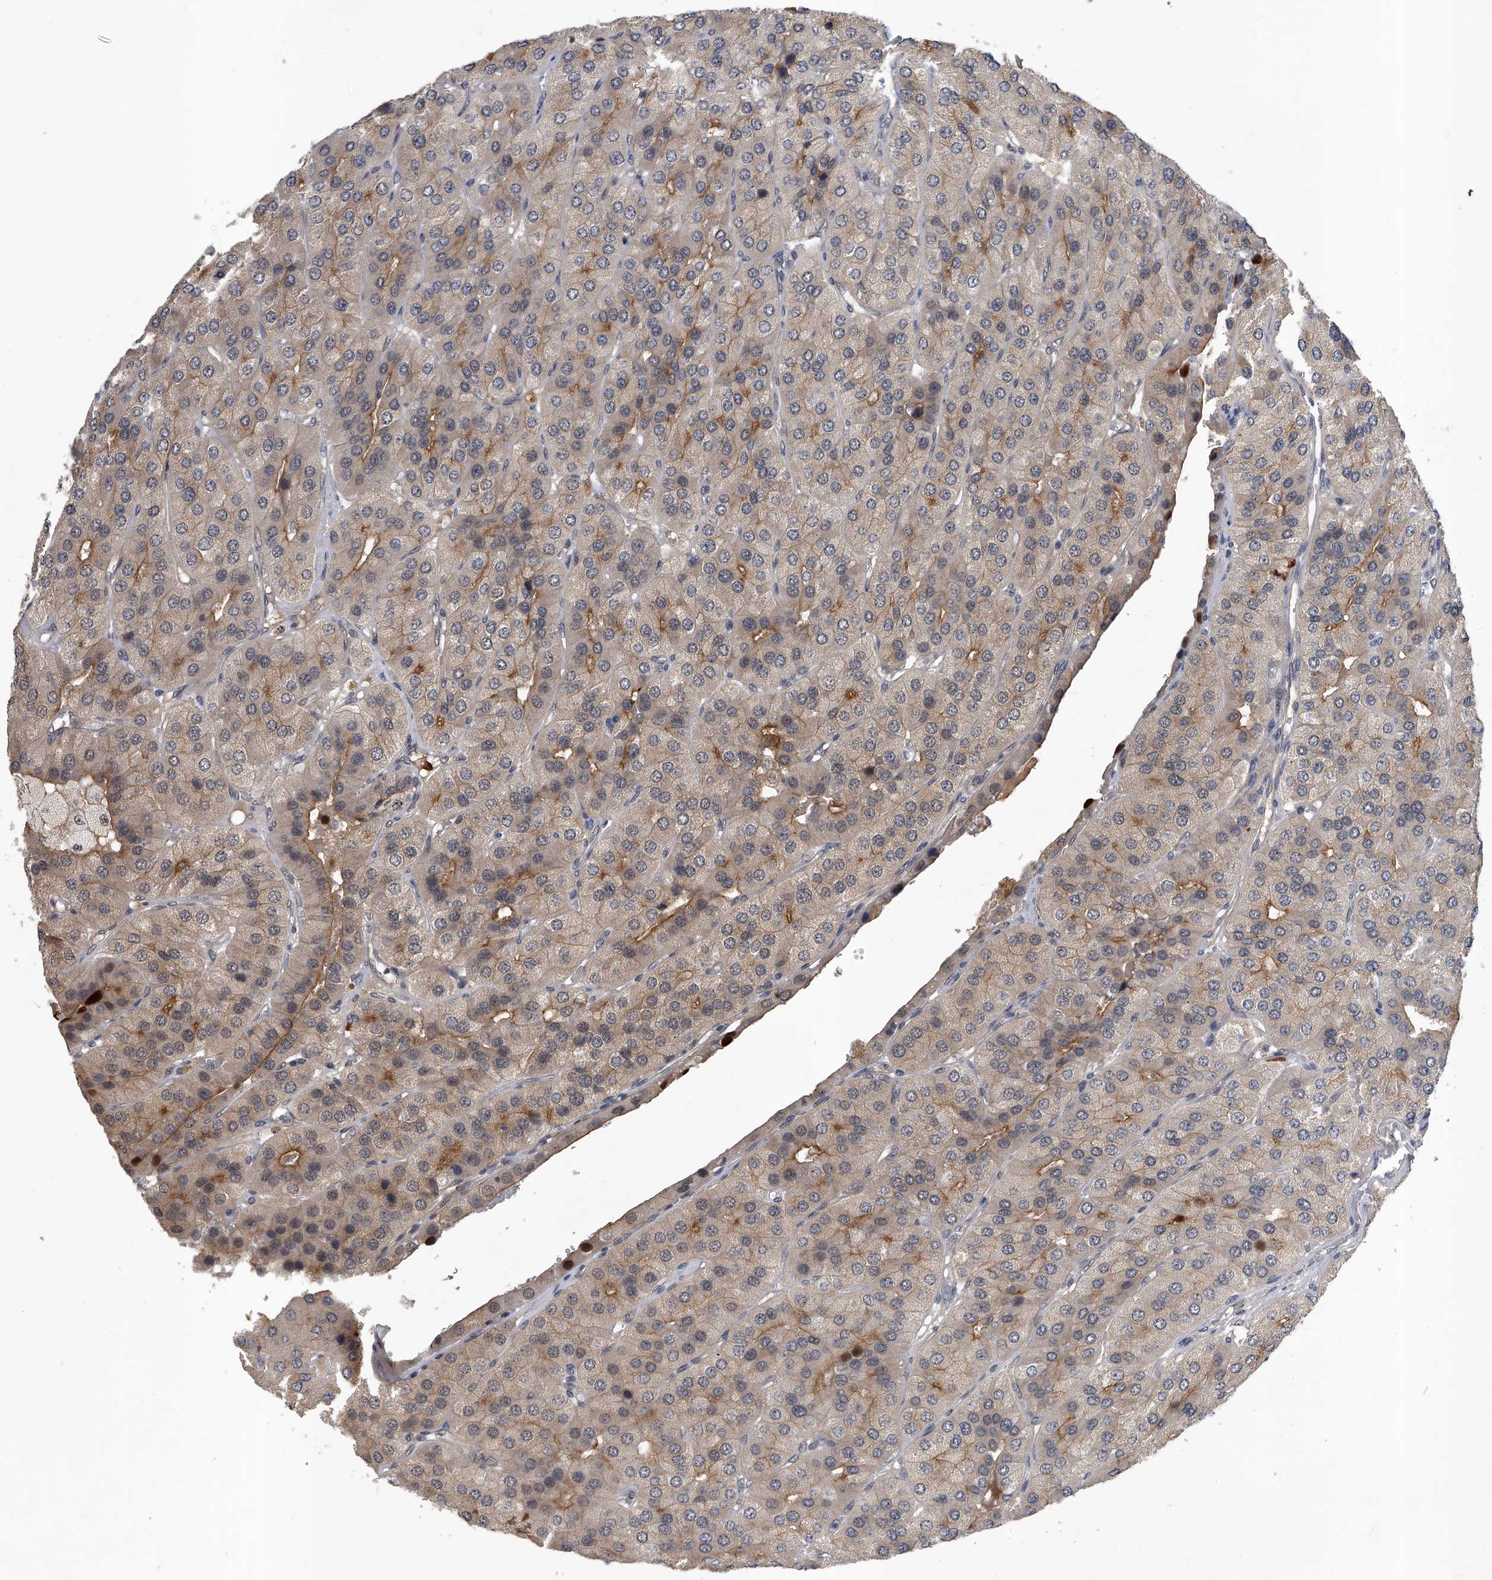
{"staining": {"intensity": "moderate", "quantity": "25%-75%", "location": "cytoplasmic/membranous"}, "tissue": "parathyroid gland", "cell_type": "Glandular cells", "image_type": "normal", "snomed": [{"axis": "morphology", "description": "Normal tissue, NOS"}, {"axis": "morphology", "description": "Adenoma, NOS"}, {"axis": "topography", "description": "Parathyroid gland"}], "caption": "This image displays immunohistochemistry staining of normal parathyroid gland, with medium moderate cytoplasmic/membranous positivity in approximately 25%-75% of glandular cells.", "gene": "SLC12A8", "patient": {"sex": "female", "age": 86}}